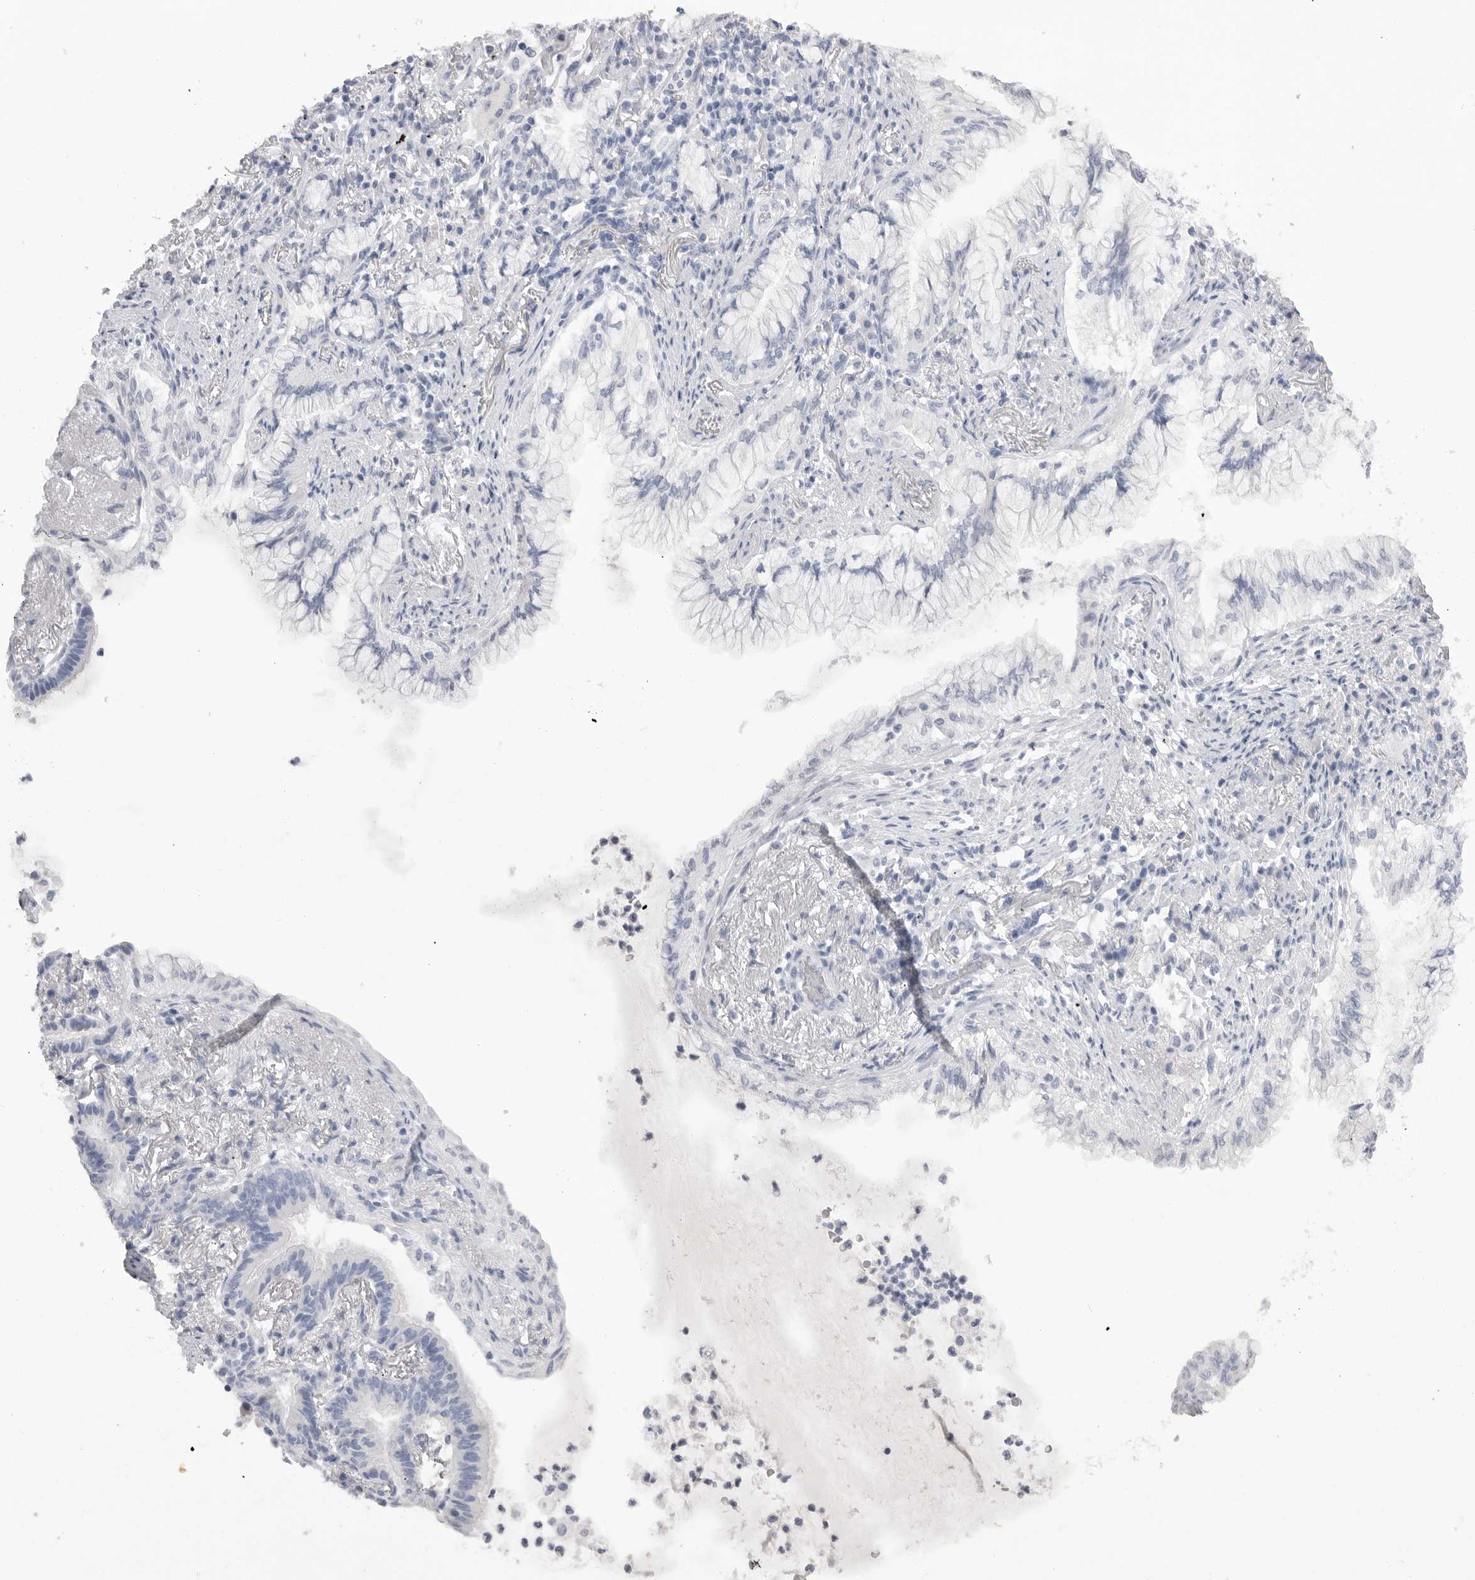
{"staining": {"intensity": "negative", "quantity": "none", "location": "none"}, "tissue": "lung cancer", "cell_type": "Tumor cells", "image_type": "cancer", "snomed": [{"axis": "morphology", "description": "Adenocarcinoma, NOS"}, {"axis": "topography", "description": "Lung"}], "caption": "A high-resolution histopathology image shows immunohistochemistry staining of adenocarcinoma (lung), which reveals no significant expression in tumor cells.", "gene": "CPB1", "patient": {"sex": "female", "age": 70}}